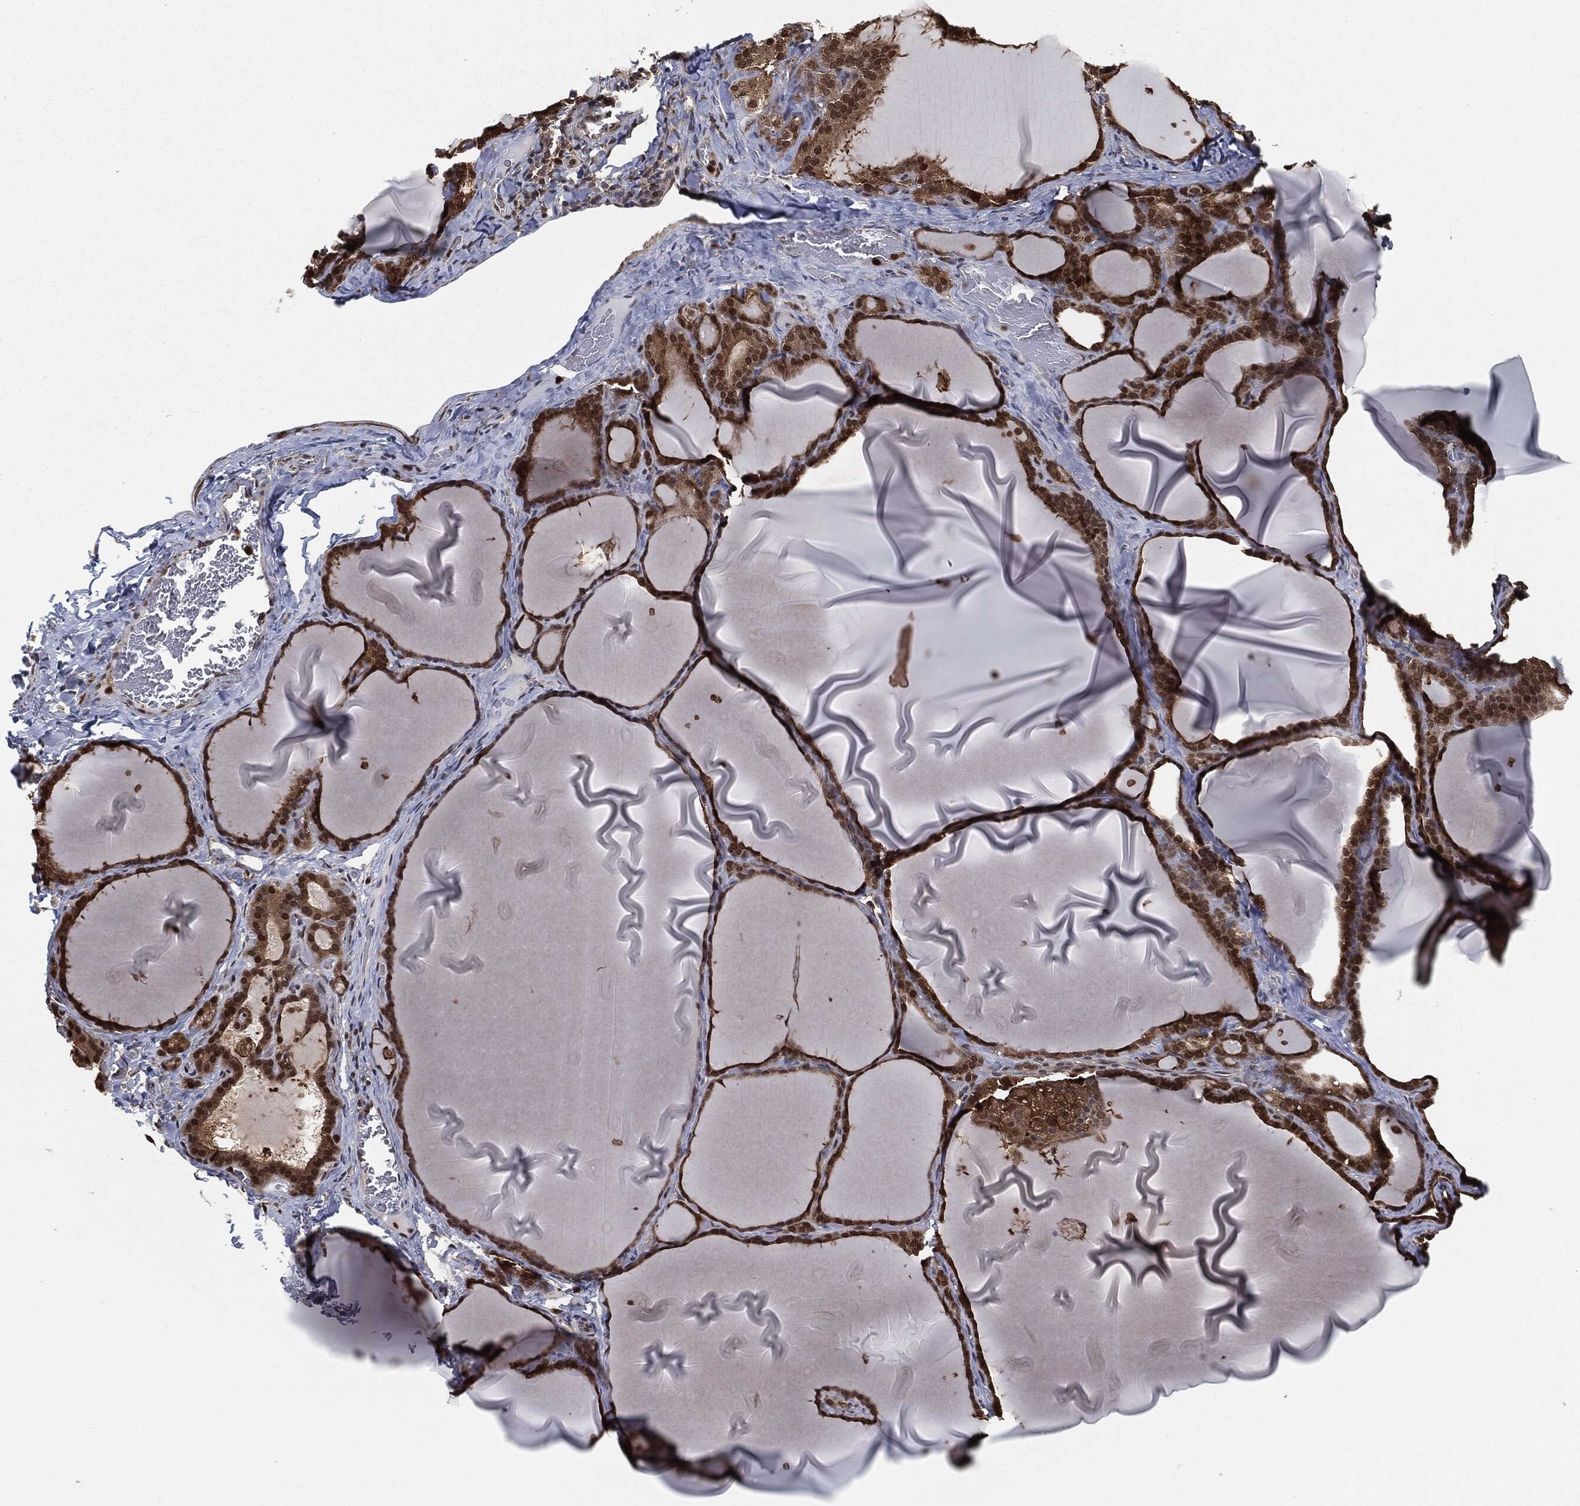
{"staining": {"intensity": "moderate", "quantity": ">75%", "location": "cytoplasmic/membranous,nuclear"}, "tissue": "thyroid gland", "cell_type": "Glandular cells", "image_type": "normal", "snomed": [{"axis": "morphology", "description": "Normal tissue, NOS"}, {"axis": "morphology", "description": "Hyperplasia, NOS"}, {"axis": "topography", "description": "Thyroid gland"}], "caption": "High-power microscopy captured an IHC image of normal thyroid gland, revealing moderate cytoplasmic/membranous,nuclear staining in about >75% of glandular cells.", "gene": "CAPRIN2", "patient": {"sex": "female", "age": 27}}